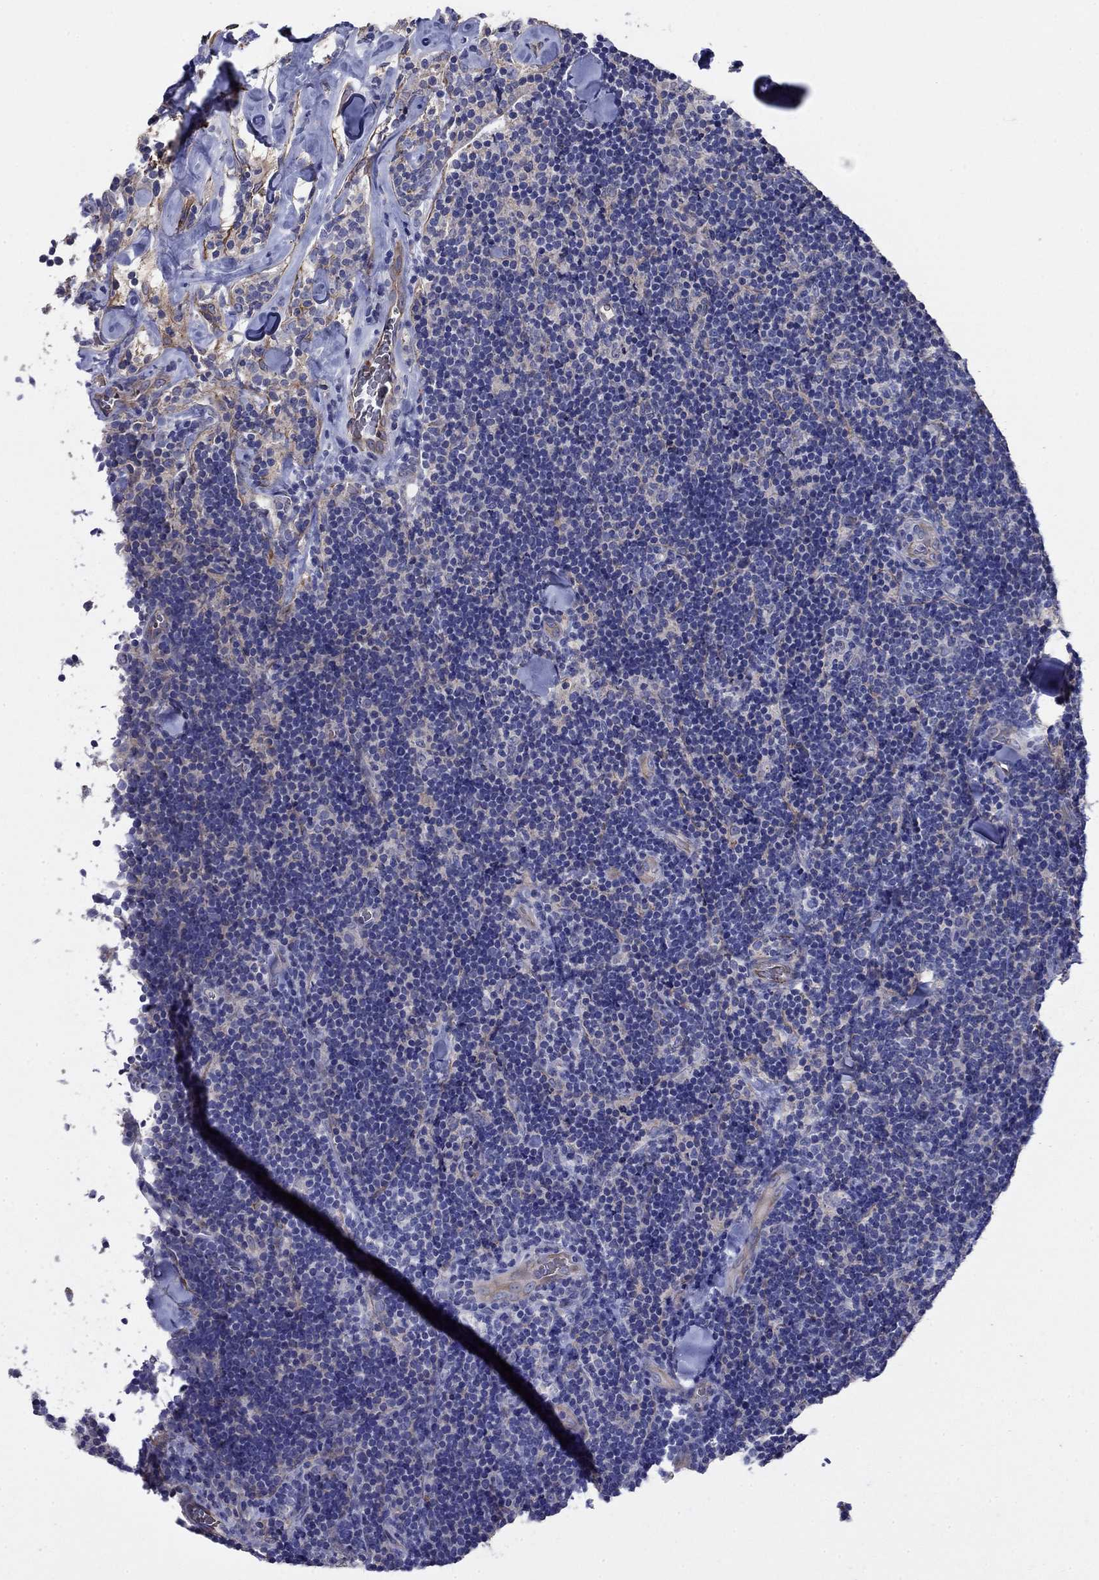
{"staining": {"intensity": "negative", "quantity": "none", "location": "none"}, "tissue": "lymphoma", "cell_type": "Tumor cells", "image_type": "cancer", "snomed": [{"axis": "morphology", "description": "Malignant lymphoma, non-Hodgkin's type, Low grade"}, {"axis": "topography", "description": "Lymph node"}], "caption": "The photomicrograph exhibits no significant expression in tumor cells of malignant lymphoma, non-Hodgkin's type (low-grade).", "gene": "FLNC", "patient": {"sex": "female", "age": 56}}